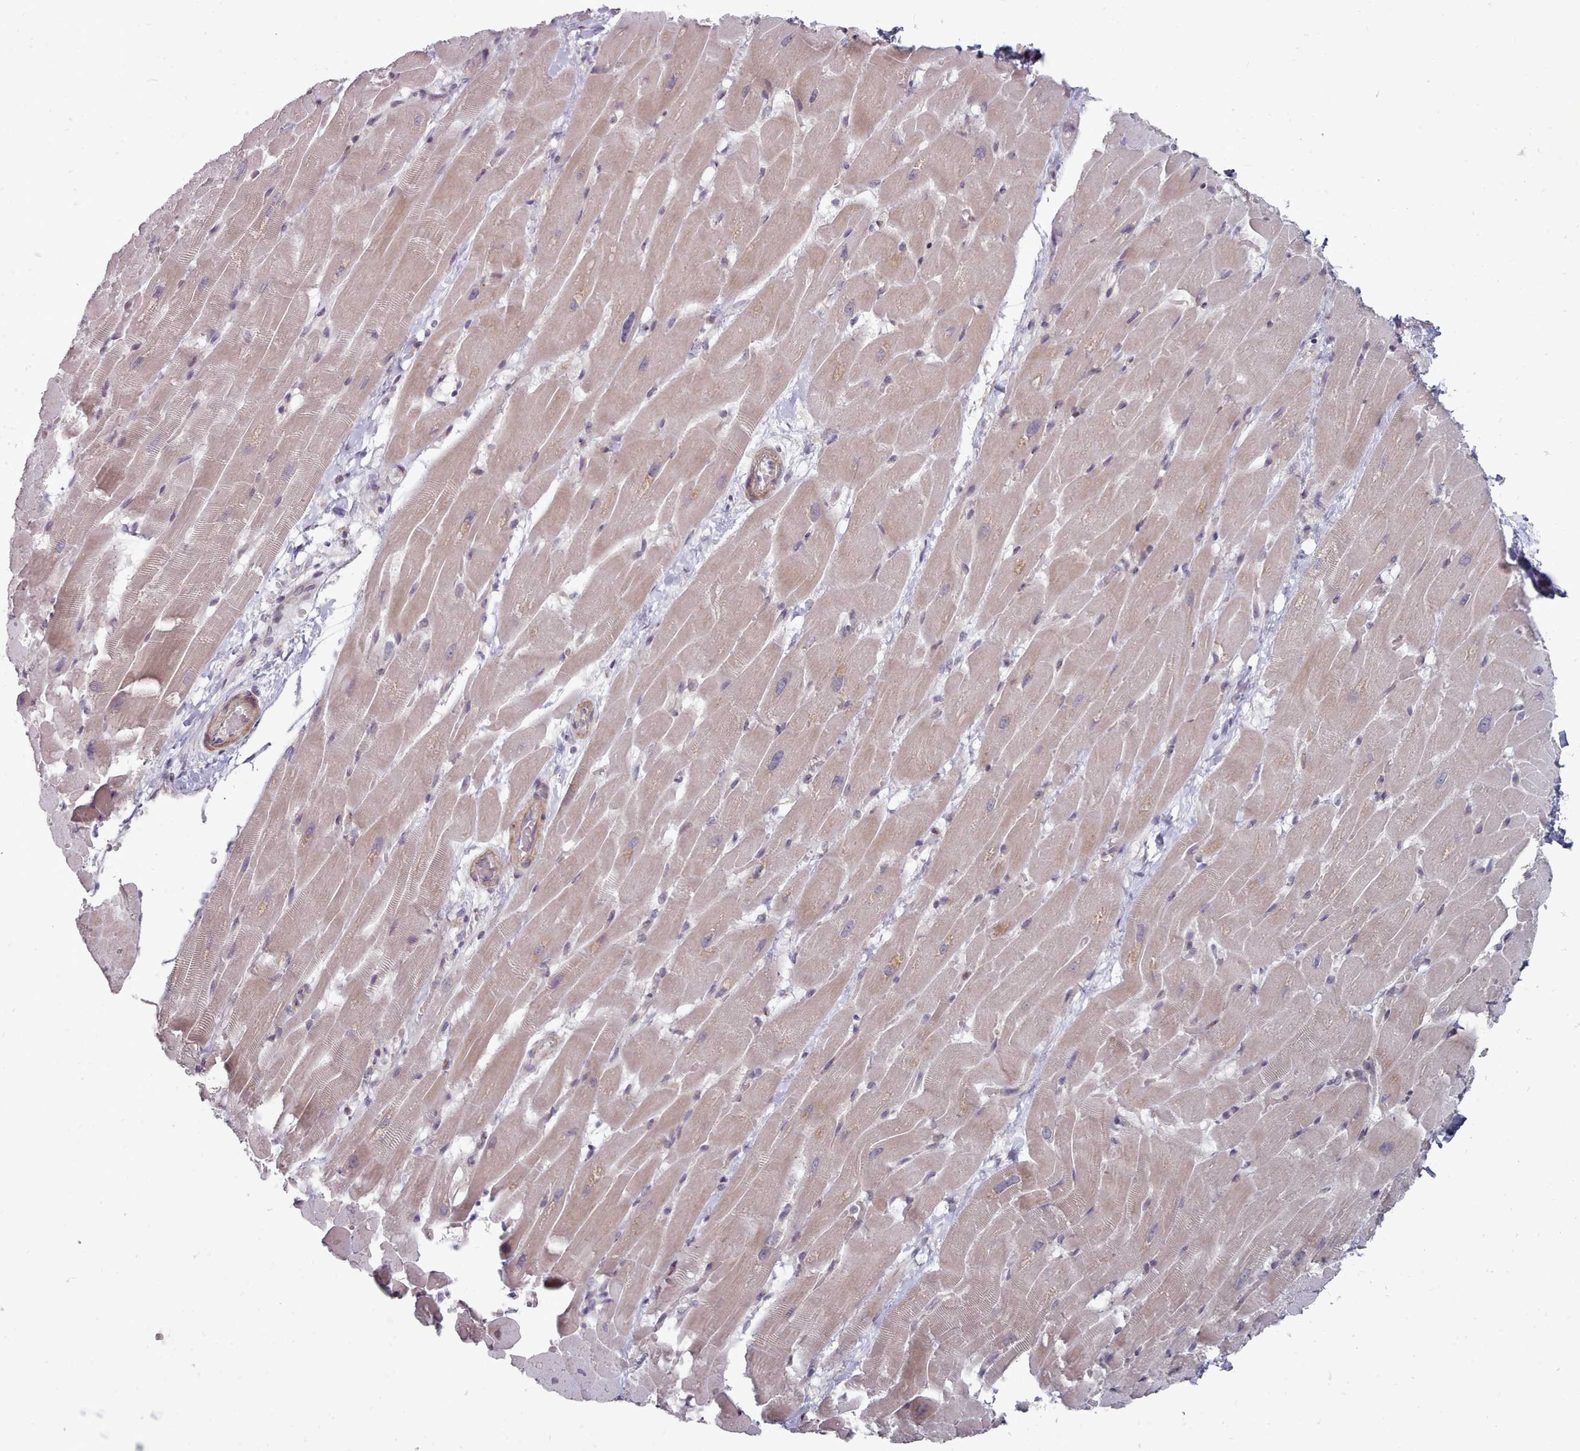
{"staining": {"intensity": "weak", "quantity": "25%-75%", "location": "cytoplasmic/membranous"}, "tissue": "heart muscle", "cell_type": "Cardiomyocytes", "image_type": "normal", "snomed": [{"axis": "morphology", "description": "Normal tissue, NOS"}, {"axis": "topography", "description": "Heart"}], "caption": "This is a photomicrograph of IHC staining of normal heart muscle, which shows weak positivity in the cytoplasmic/membranous of cardiomyocytes.", "gene": "ACKR3", "patient": {"sex": "male", "age": 37}}